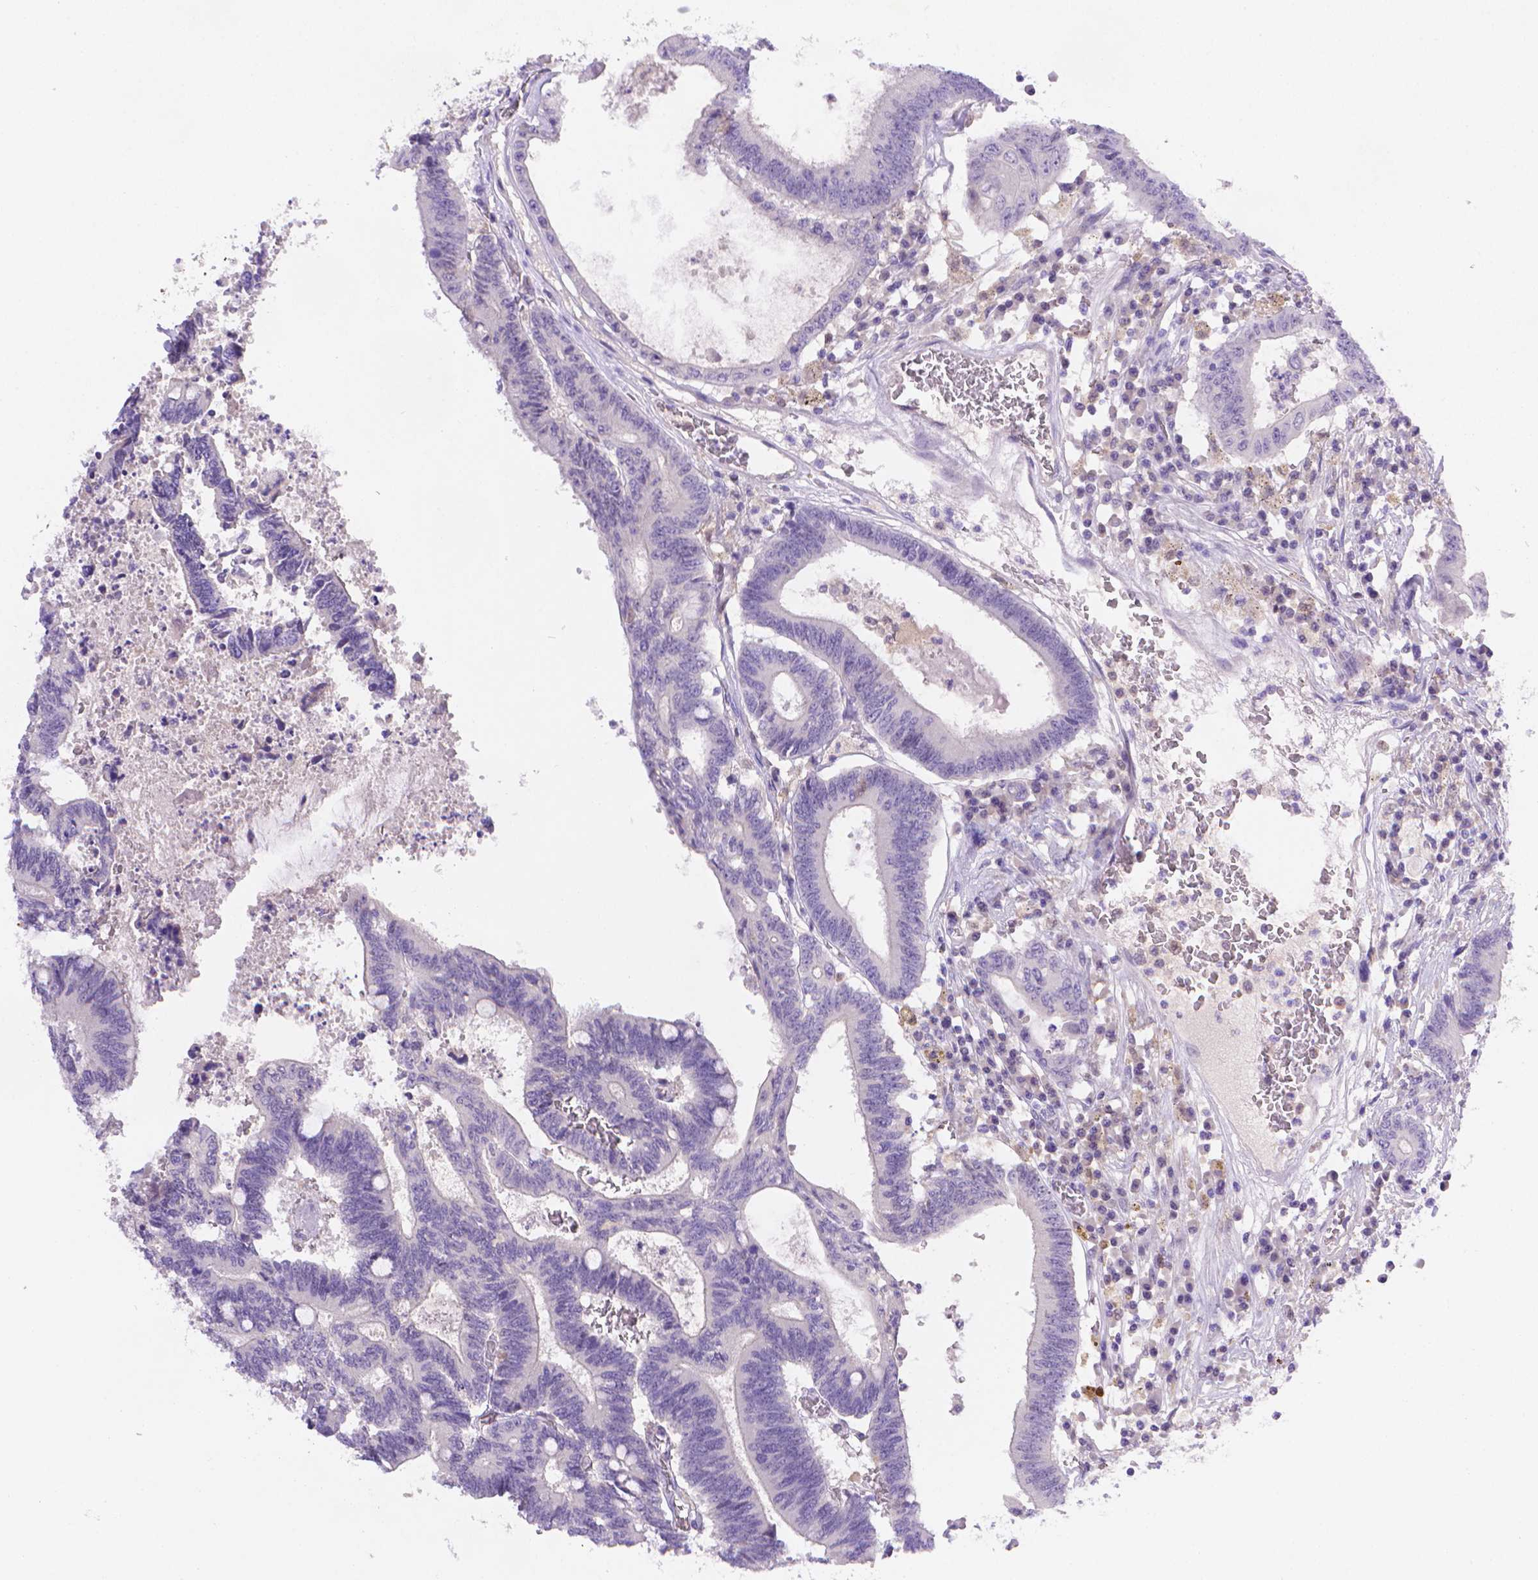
{"staining": {"intensity": "negative", "quantity": "none", "location": "none"}, "tissue": "colorectal cancer", "cell_type": "Tumor cells", "image_type": "cancer", "snomed": [{"axis": "morphology", "description": "Adenocarcinoma, NOS"}, {"axis": "topography", "description": "Rectum"}], "caption": "Micrograph shows no significant protein expression in tumor cells of colorectal cancer.", "gene": "FGD2", "patient": {"sex": "male", "age": 54}}